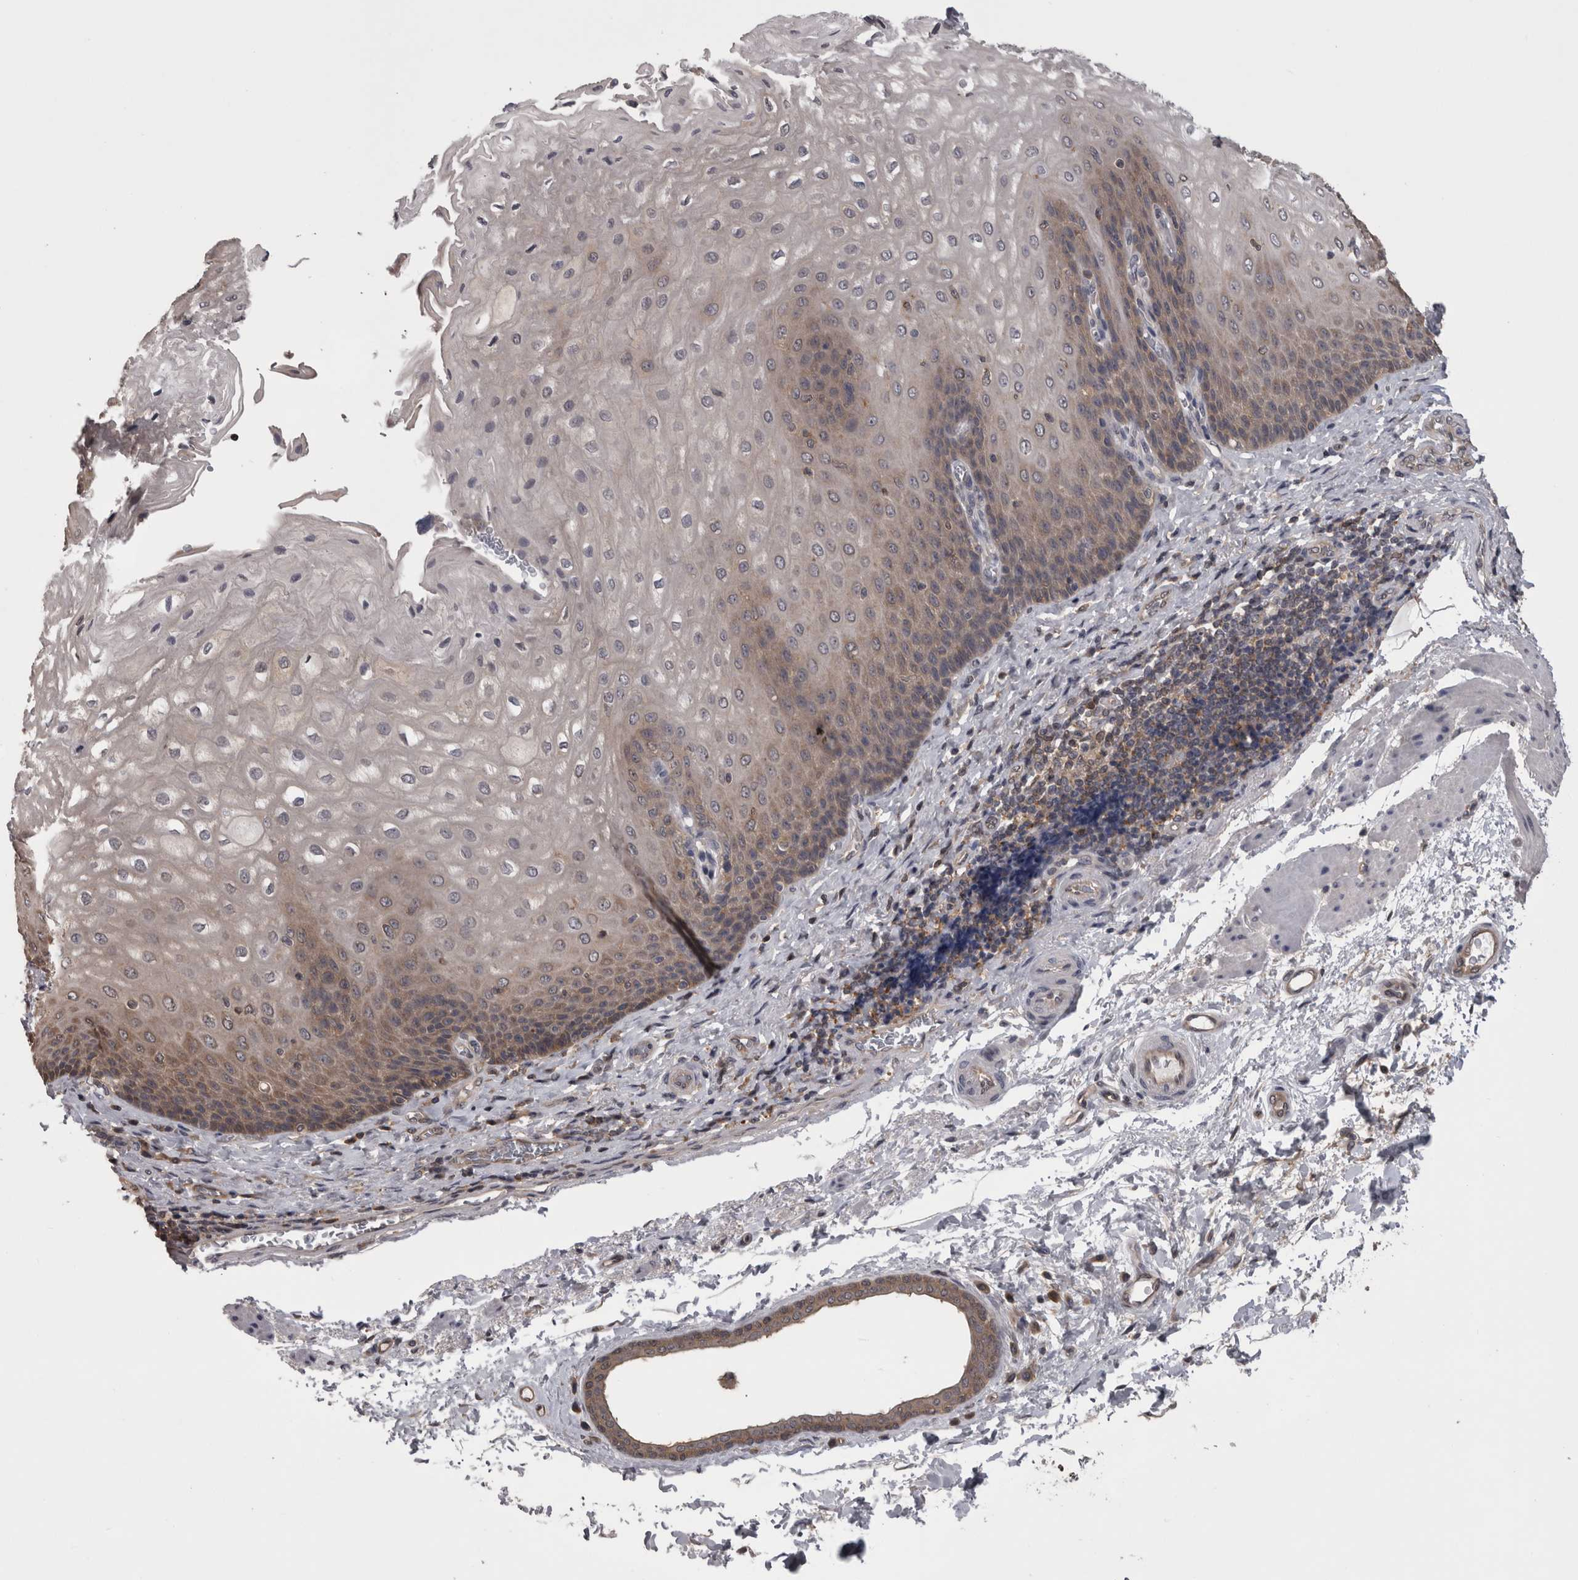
{"staining": {"intensity": "weak", "quantity": "25%-75%", "location": "cytoplasmic/membranous"}, "tissue": "esophagus", "cell_type": "Squamous epithelial cells", "image_type": "normal", "snomed": [{"axis": "morphology", "description": "Normal tissue, NOS"}, {"axis": "topography", "description": "Esophagus"}], "caption": "Immunohistochemical staining of unremarkable esophagus exhibits weak cytoplasmic/membranous protein expression in about 25%-75% of squamous epithelial cells.", "gene": "APRT", "patient": {"sex": "male", "age": 54}}